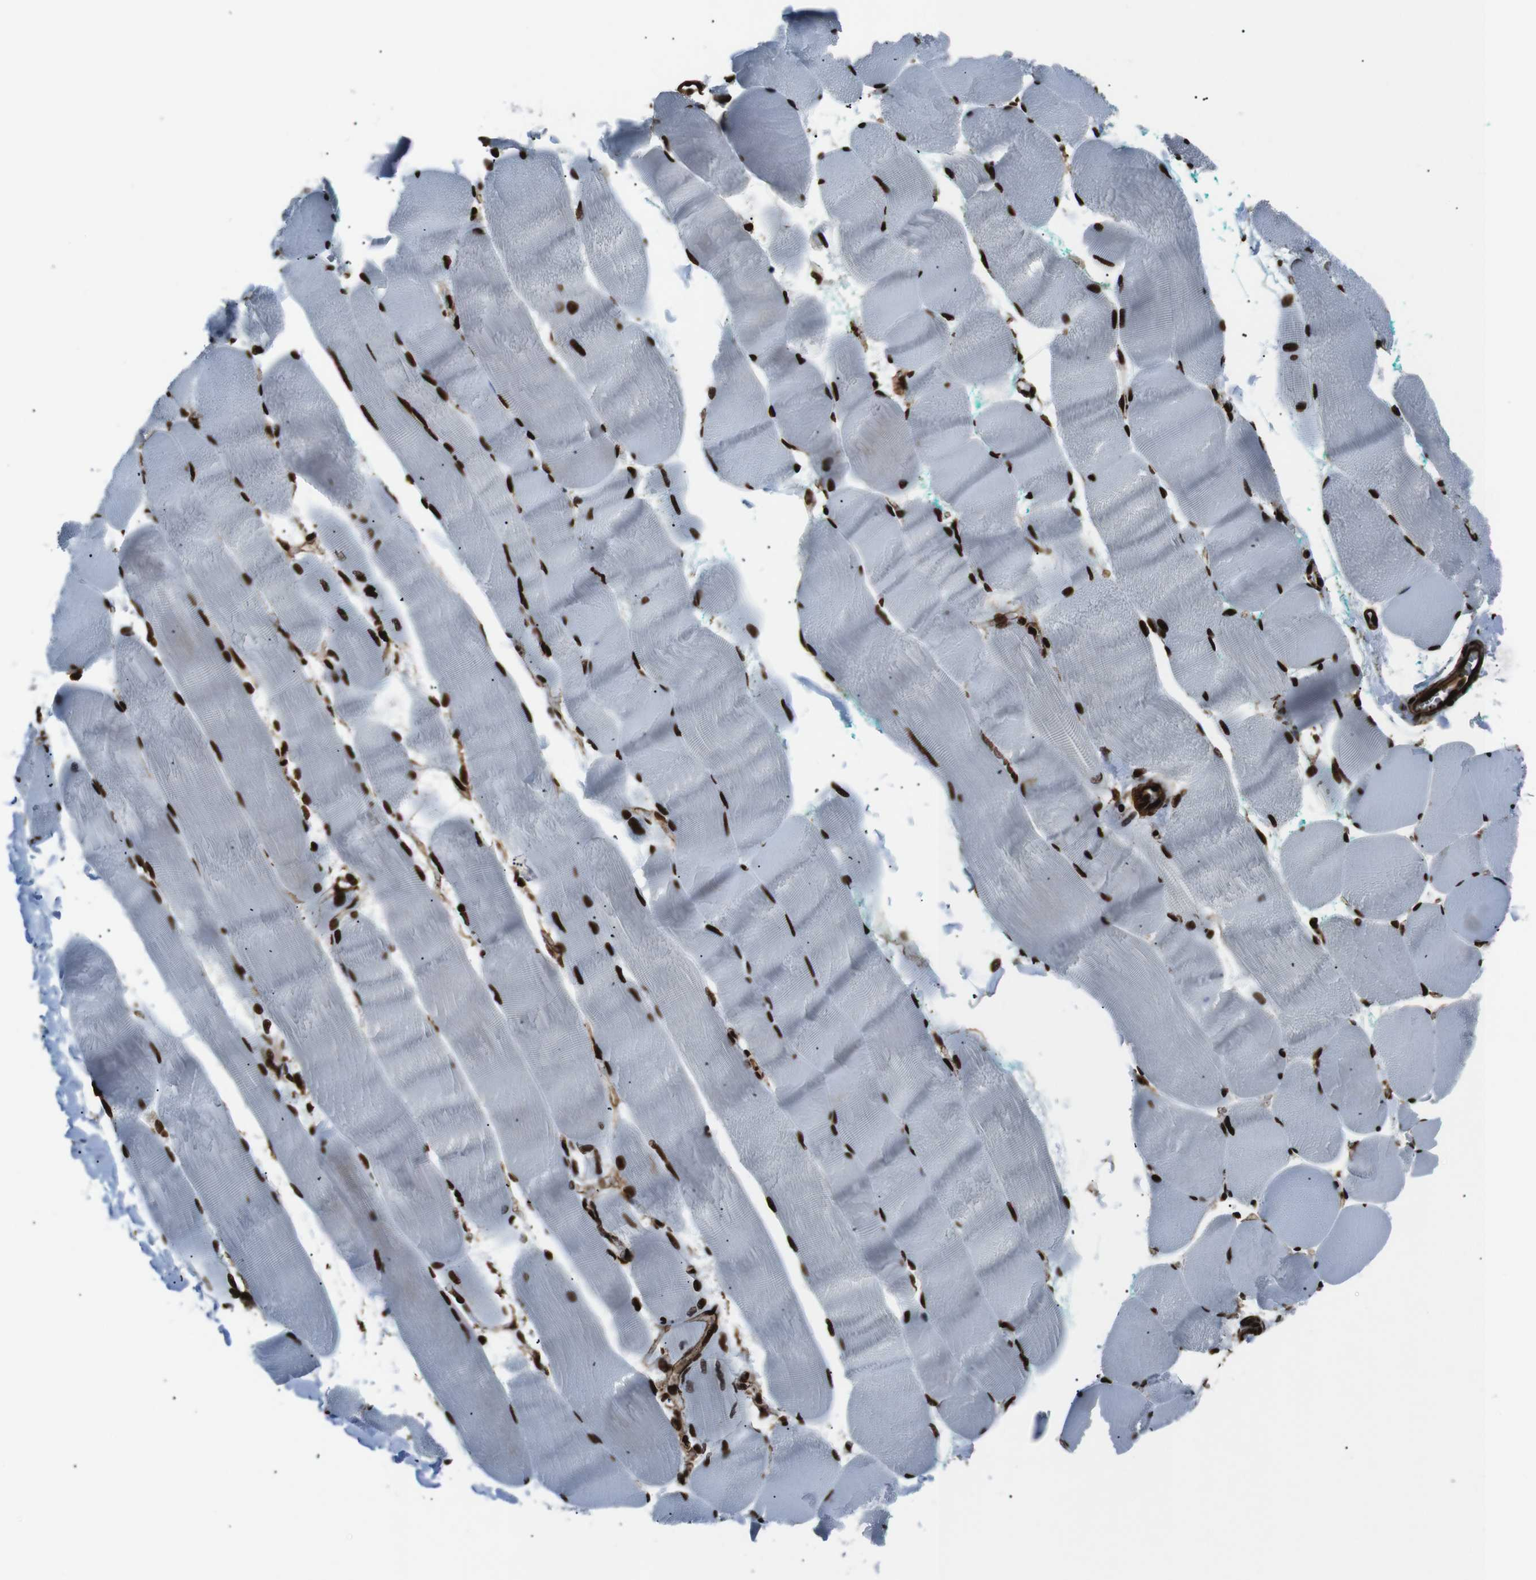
{"staining": {"intensity": "strong", "quantity": ">75%", "location": "nuclear"}, "tissue": "skeletal muscle", "cell_type": "Myocytes", "image_type": "normal", "snomed": [{"axis": "morphology", "description": "Normal tissue, NOS"}, {"axis": "morphology", "description": "Squamous cell carcinoma, NOS"}, {"axis": "topography", "description": "Skeletal muscle"}], "caption": "High-power microscopy captured an immunohistochemistry (IHC) histopathology image of unremarkable skeletal muscle, revealing strong nuclear staining in about >75% of myocytes.", "gene": "HNRNPU", "patient": {"sex": "male", "age": 51}}